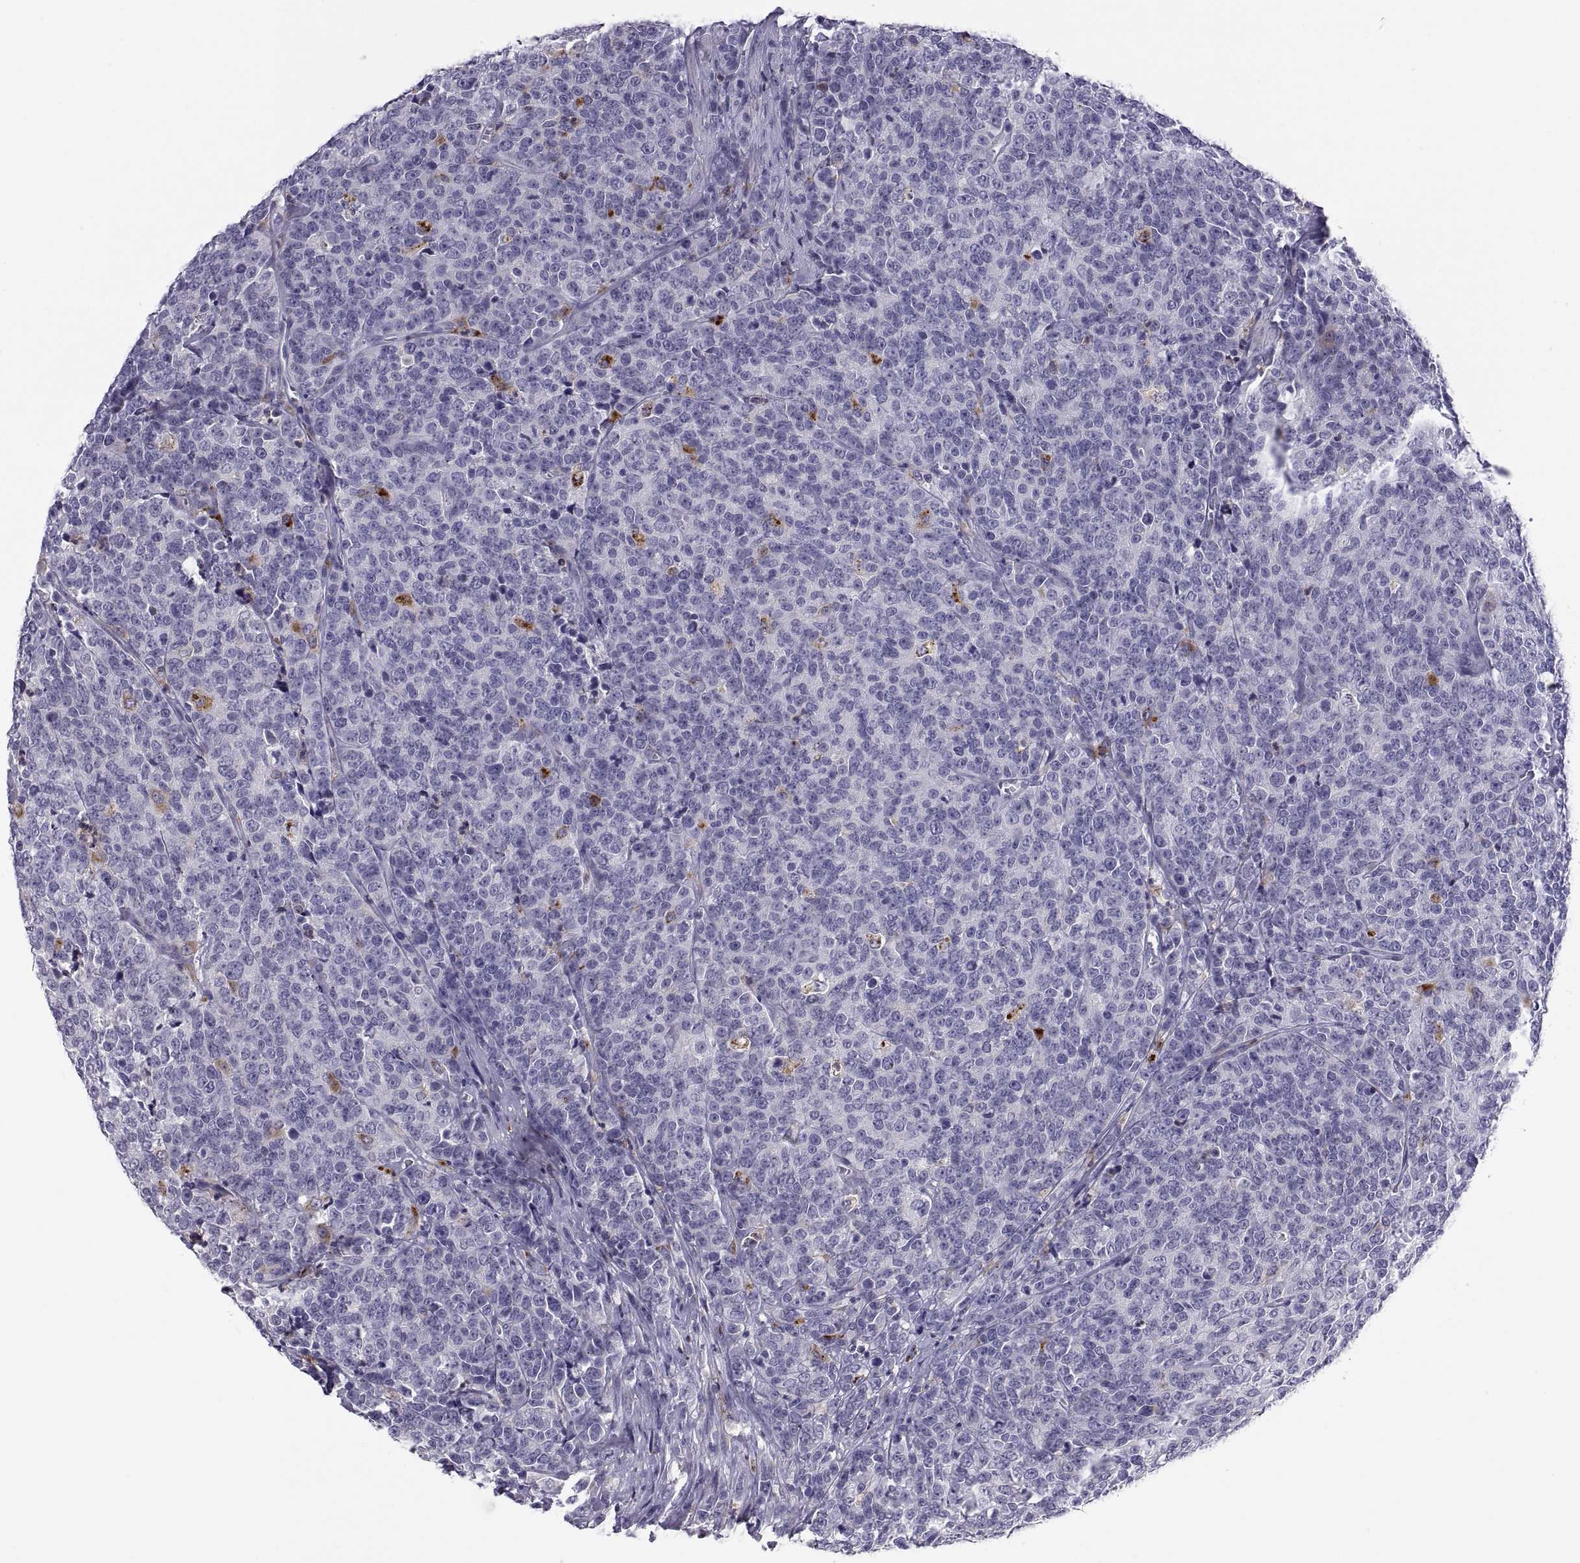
{"staining": {"intensity": "negative", "quantity": "none", "location": "none"}, "tissue": "prostate cancer", "cell_type": "Tumor cells", "image_type": "cancer", "snomed": [{"axis": "morphology", "description": "Adenocarcinoma, NOS"}, {"axis": "topography", "description": "Prostate"}], "caption": "Photomicrograph shows no protein staining in tumor cells of prostate cancer tissue. (DAB (3,3'-diaminobenzidine) immunohistochemistry, high magnification).", "gene": "RGS19", "patient": {"sex": "male", "age": 67}}